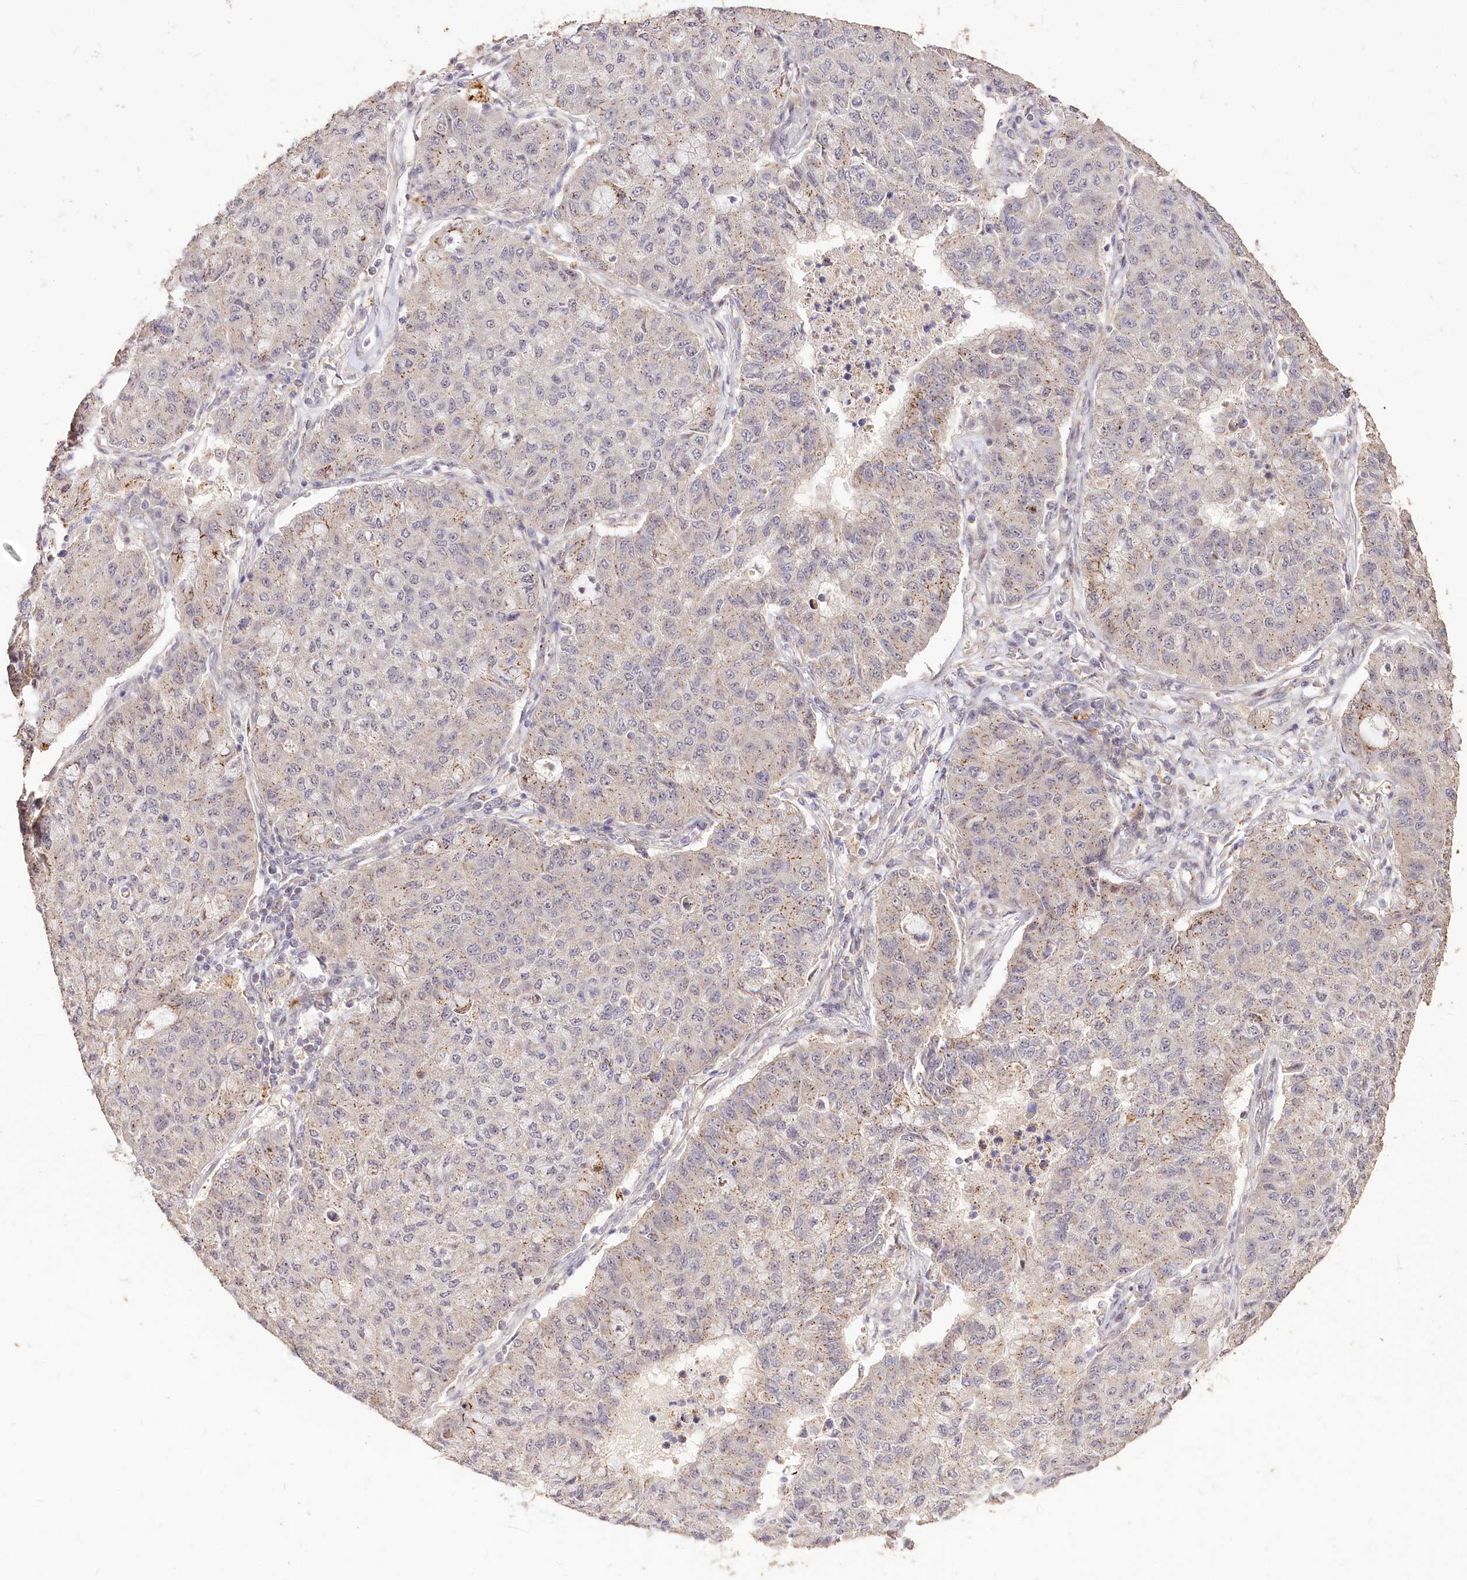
{"staining": {"intensity": "weak", "quantity": "25%-75%", "location": "cytoplasmic/membranous"}, "tissue": "lung cancer", "cell_type": "Tumor cells", "image_type": "cancer", "snomed": [{"axis": "morphology", "description": "Squamous cell carcinoma, NOS"}, {"axis": "topography", "description": "Lung"}], "caption": "A brown stain highlights weak cytoplasmic/membranous expression of a protein in lung squamous cell carcinoma tumor cells. The protein is stained brown, and the nuclei are stained in blue (DAB (3,3'-diaminobenzidine) IHC with brightfield microscopy, high magnification).", "gene": "CARD19", "patient": {"sex": "male", "age": 74}}